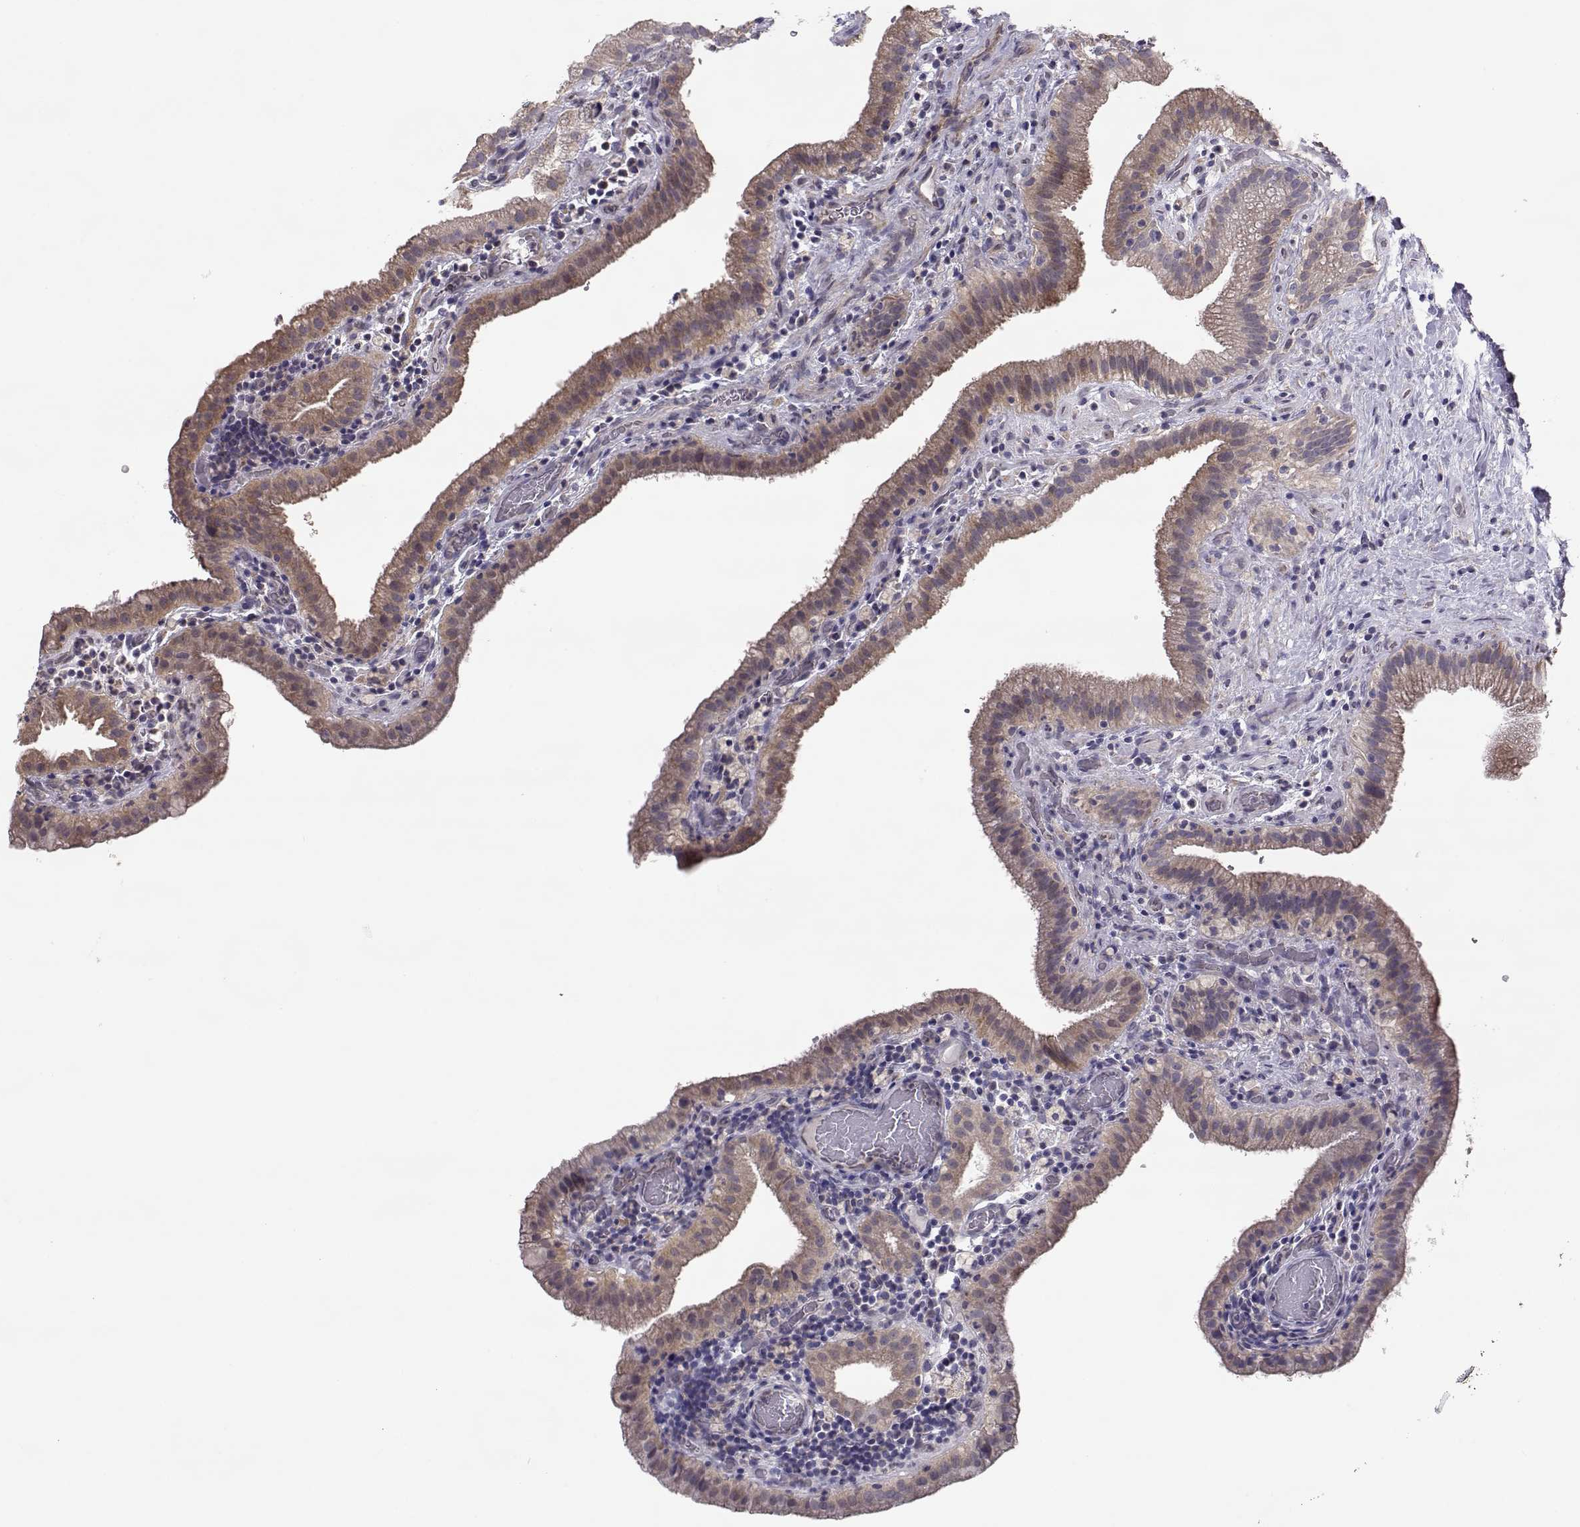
{"staining": {"intensity": "weak", "quantity": ">75%", "location": "cytoplasmic/membranous"}, "tissue": "gallbladder", "cell_type": "Glandular cells", "image_type": "normal", "snomed": [{"axis": "morphology", "description": "Normal tissue, NOS"}, {"axis": "topography", "description": "Gallbladder"}], "caption": "The histopathology image demonstrates a brown stain indicating the presence of a protein in the cytoplasmic/membranous of glandular cells in gallbladder. (IHC, brightfield microscopy, high magnification).", "gene": "NCAM2", "patient": {"sex": "male", "age": 62}}